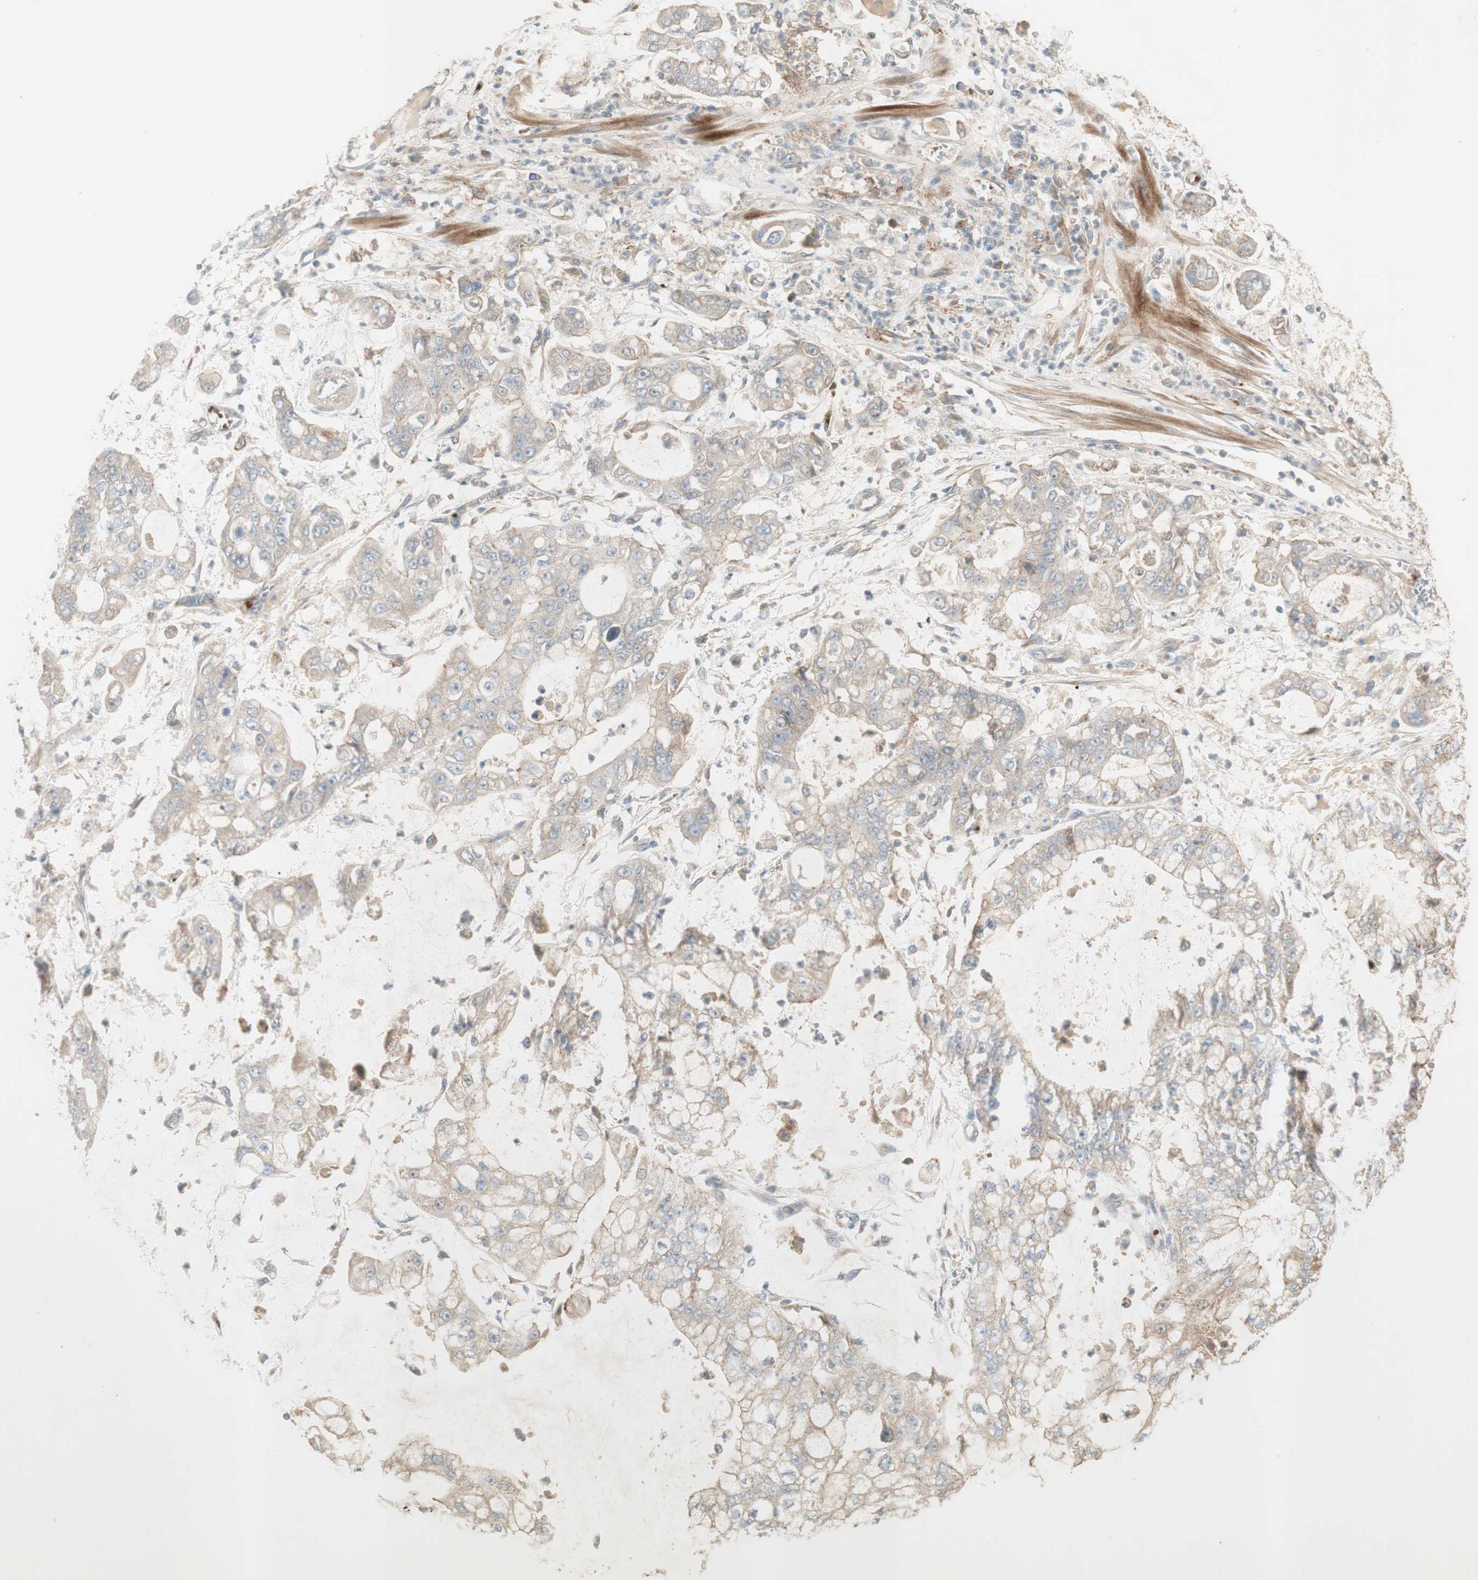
{"staining": {"intensity": "weak", "quantity": ">75%", "location": "cytoplasmic/membranous"}, "tissue": "stomach cancer", "cell_type": "Tumor cells", "image_type": "cancer", "snomed": [{"axis": "morphology", "description": "Adenocarcinoma, NOS"}, {"axis": "topography", "description": "Stomach"}], "caption": "Tumor cells exhibit weak cytoplasmic/membranous positivity in about >75% of cells in adenocarcinoma (stomach).", "gene": "PTGER4", "patient": {"sex": "male", "age": 76}}